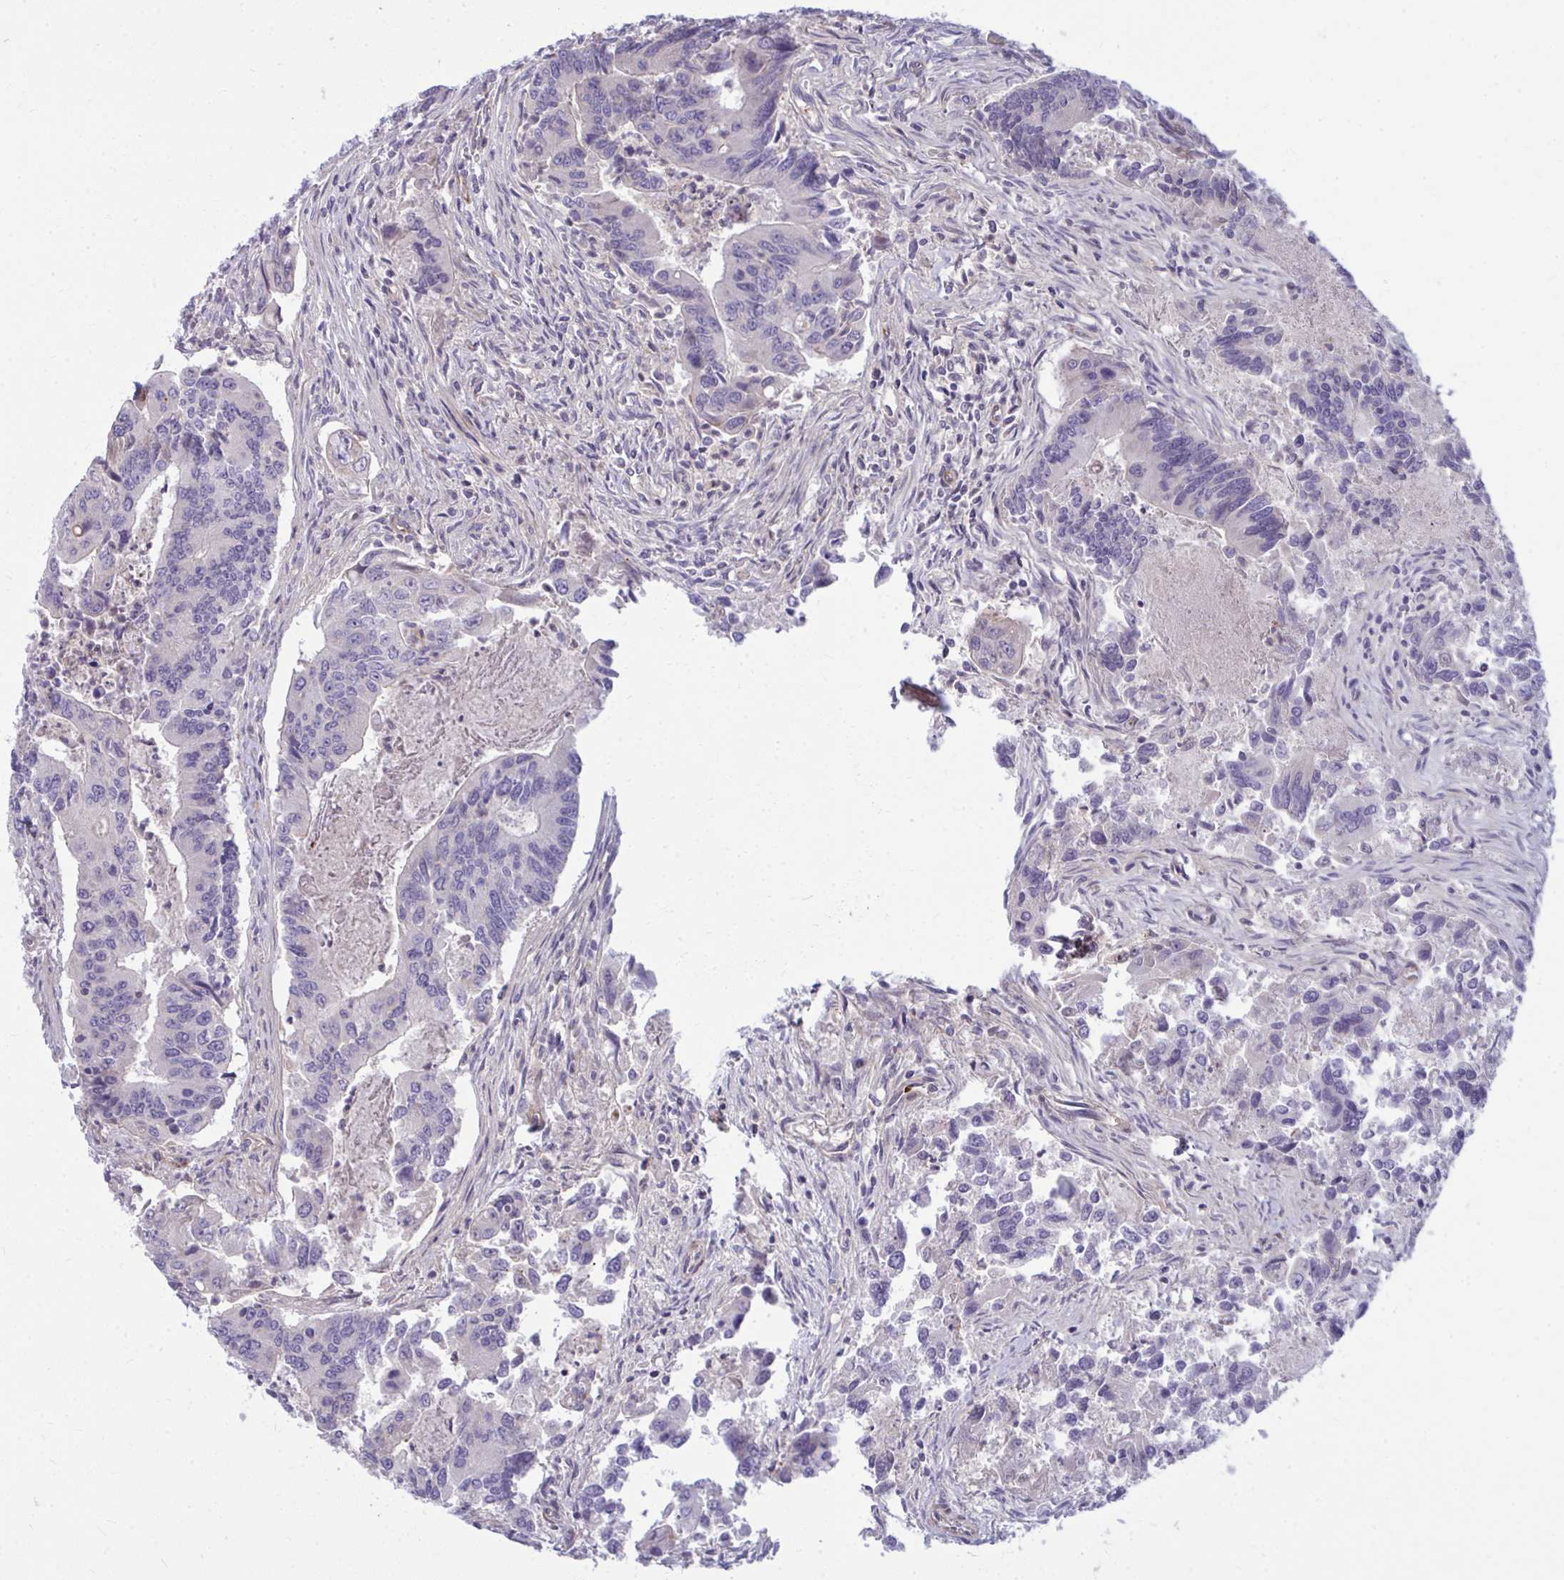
{"staining": {"intensity": "negative", "quantity": "none", "location": "none"}, "tissue": "colorectal cancer", "cell_type": "Tumor cells", "image_type": "cancer", "snomed": [{"axis": "morphology", "description": "Adenocarcinoma, NOS"}, {"axis": "topography", "description": "Colon"}], "caption": "High power microscopy micrograph of an immunohistochemistry image of colorectal cancer (adenocarcinoma), revealing no significant staining in tumor cells.", "gene": "SLC14A1", "patient": {"sex": "female", "age": 67}}